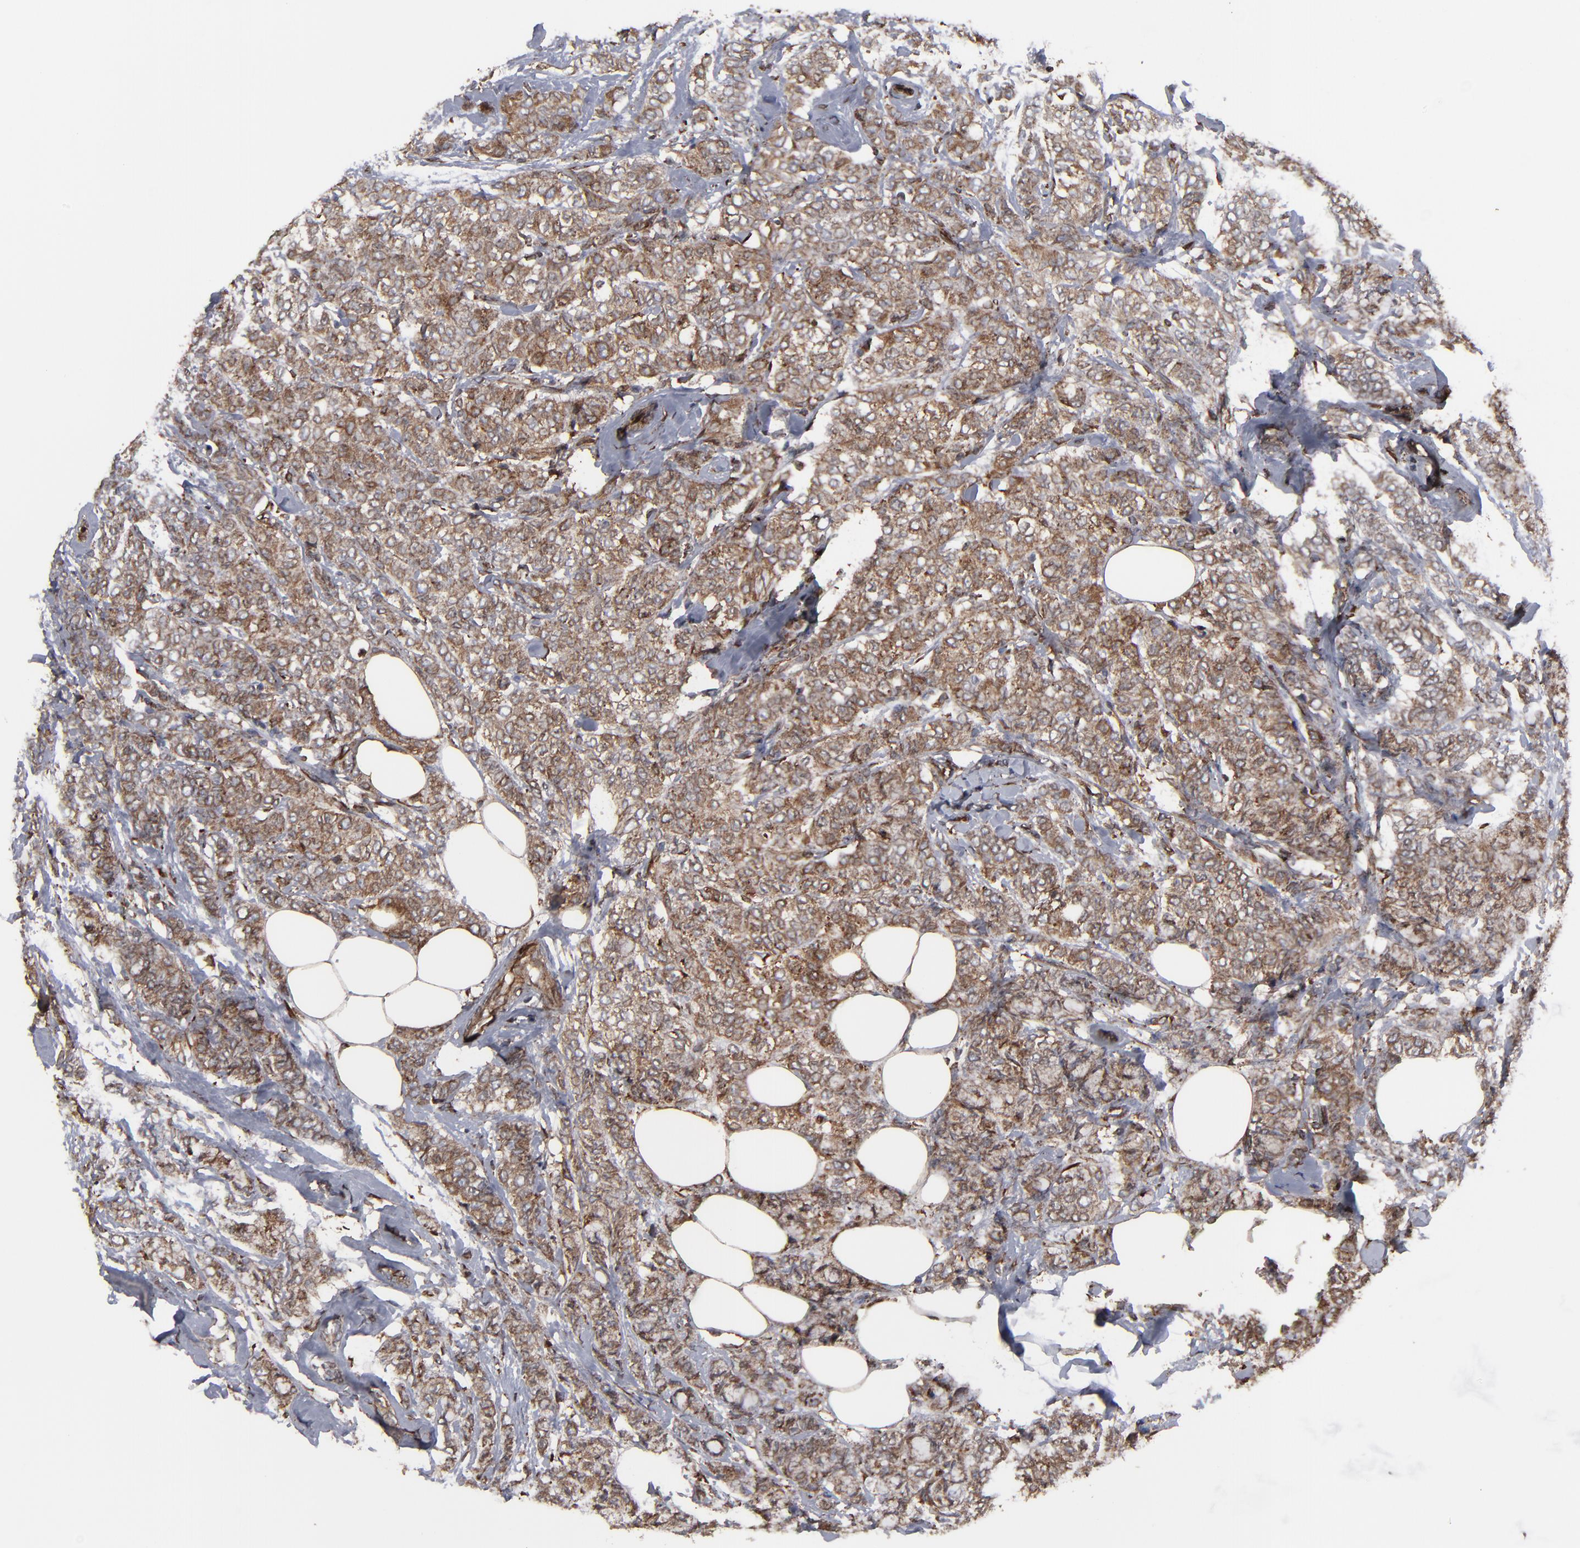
{"staining": {"intensity": "moderate", "quantity": ">75%", "location": "cytoplasmic/membranous"}, "tissue": "breast cancer", "cell_type": "Tumor cells", "image_type": "cancer", "snomed": [{"axis": "morphology", "description": "Lobular carcinoma"}, {"axis": "topography", "description": "Breast"}], "caption": "A brown stain highlights moderate cytoplasmic/membranous positivity of a protein in human breast cancer (lobular carcinoma) tumor cells.", "gene": "CNIH1", "patient": {"sex": "female", "age": 60}}